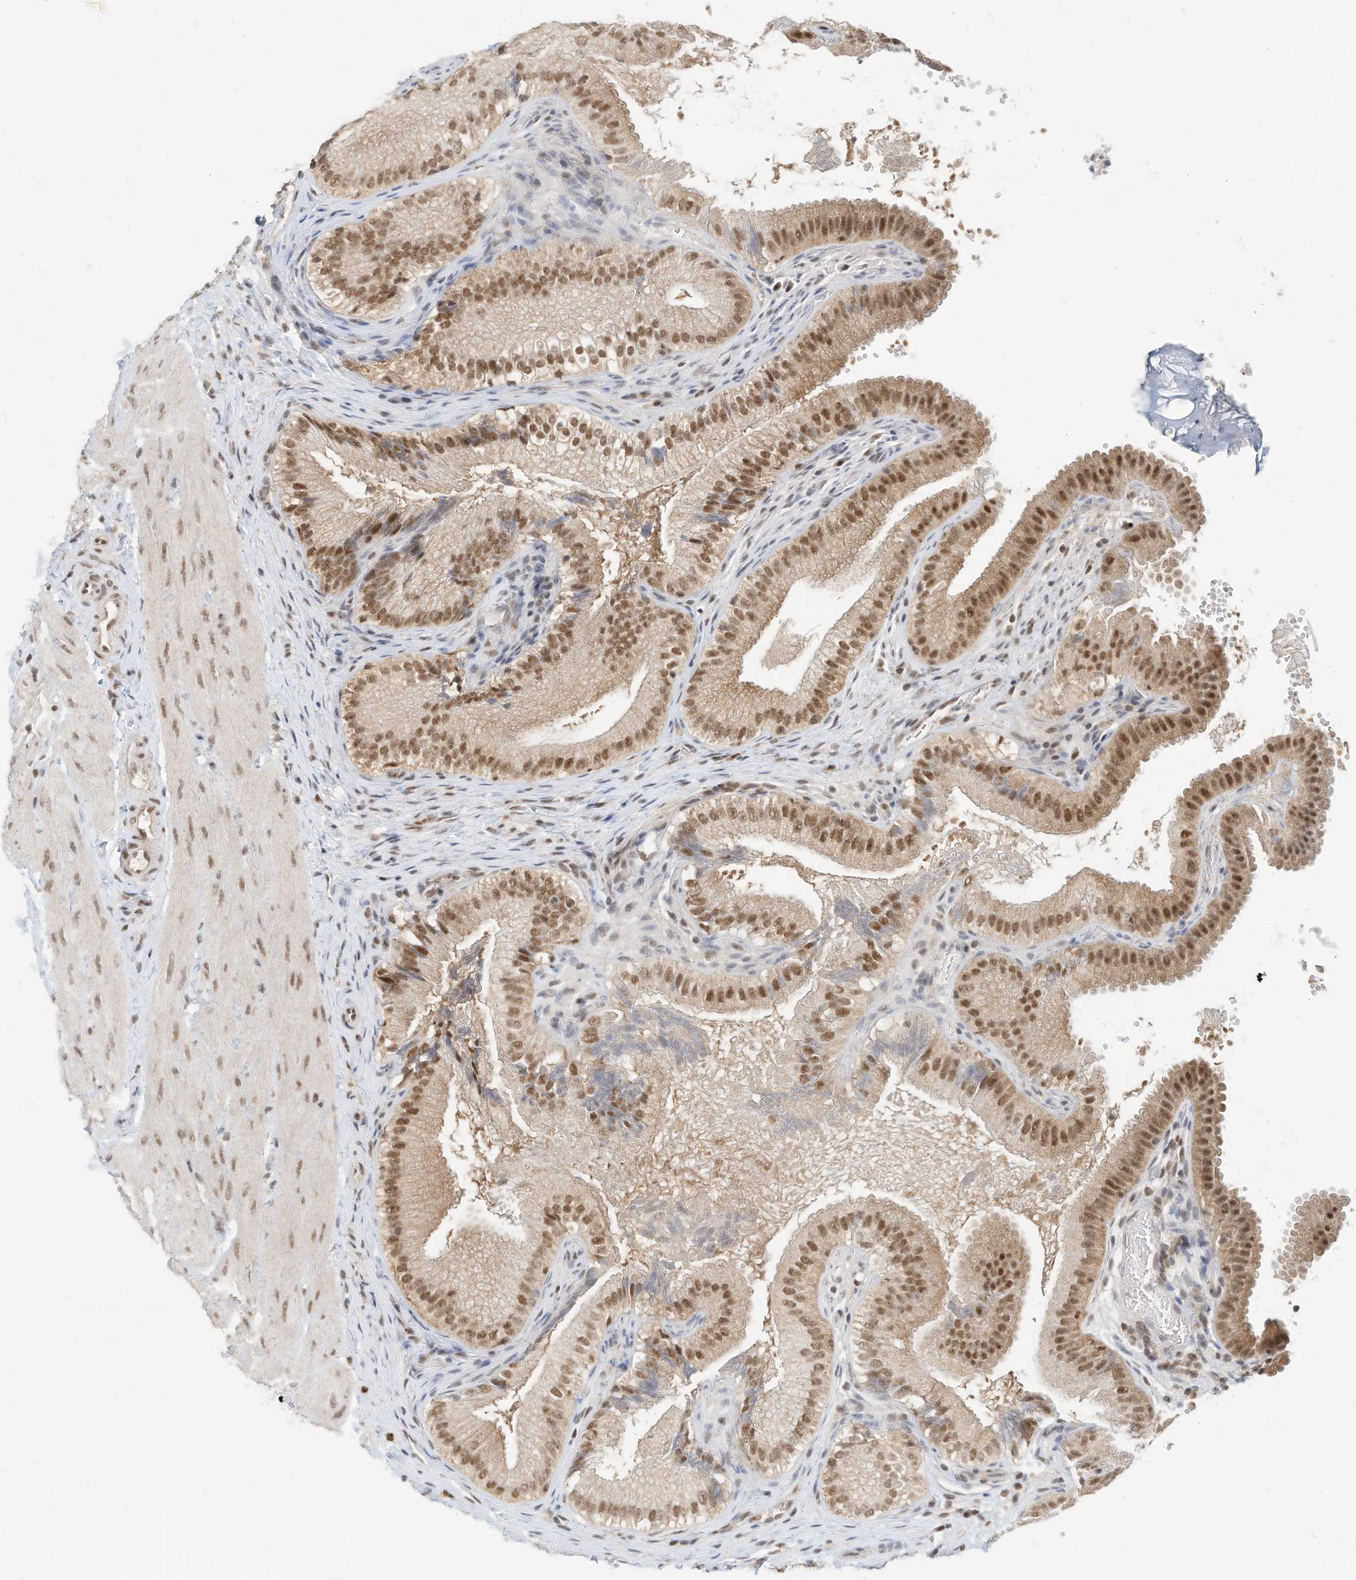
{"staining": {"intensity": "strong", "quantity": ">75%", "location": "nuclear"}, "tissue": "gallbladder", "cell_type": "Glandular cells", "image_type": "normal", "snomed": [{"axis": "morphology", "description": "Normal tissue, NOS"}, {"axis": "topography", "description": "Gallbladder"}], "caption": "Gallbladder was stained to show a protein in brown. There is high levels of strong nuclear staining in about >75% of glandular cells. Using DAB (3,3'-diaminobenzidine) (brown) and hematoxylin (blue) stains, captured at high magnification using brightfield microscopy.", "gene": "OGT", "patient": {"sex": "female", "age": 30}}